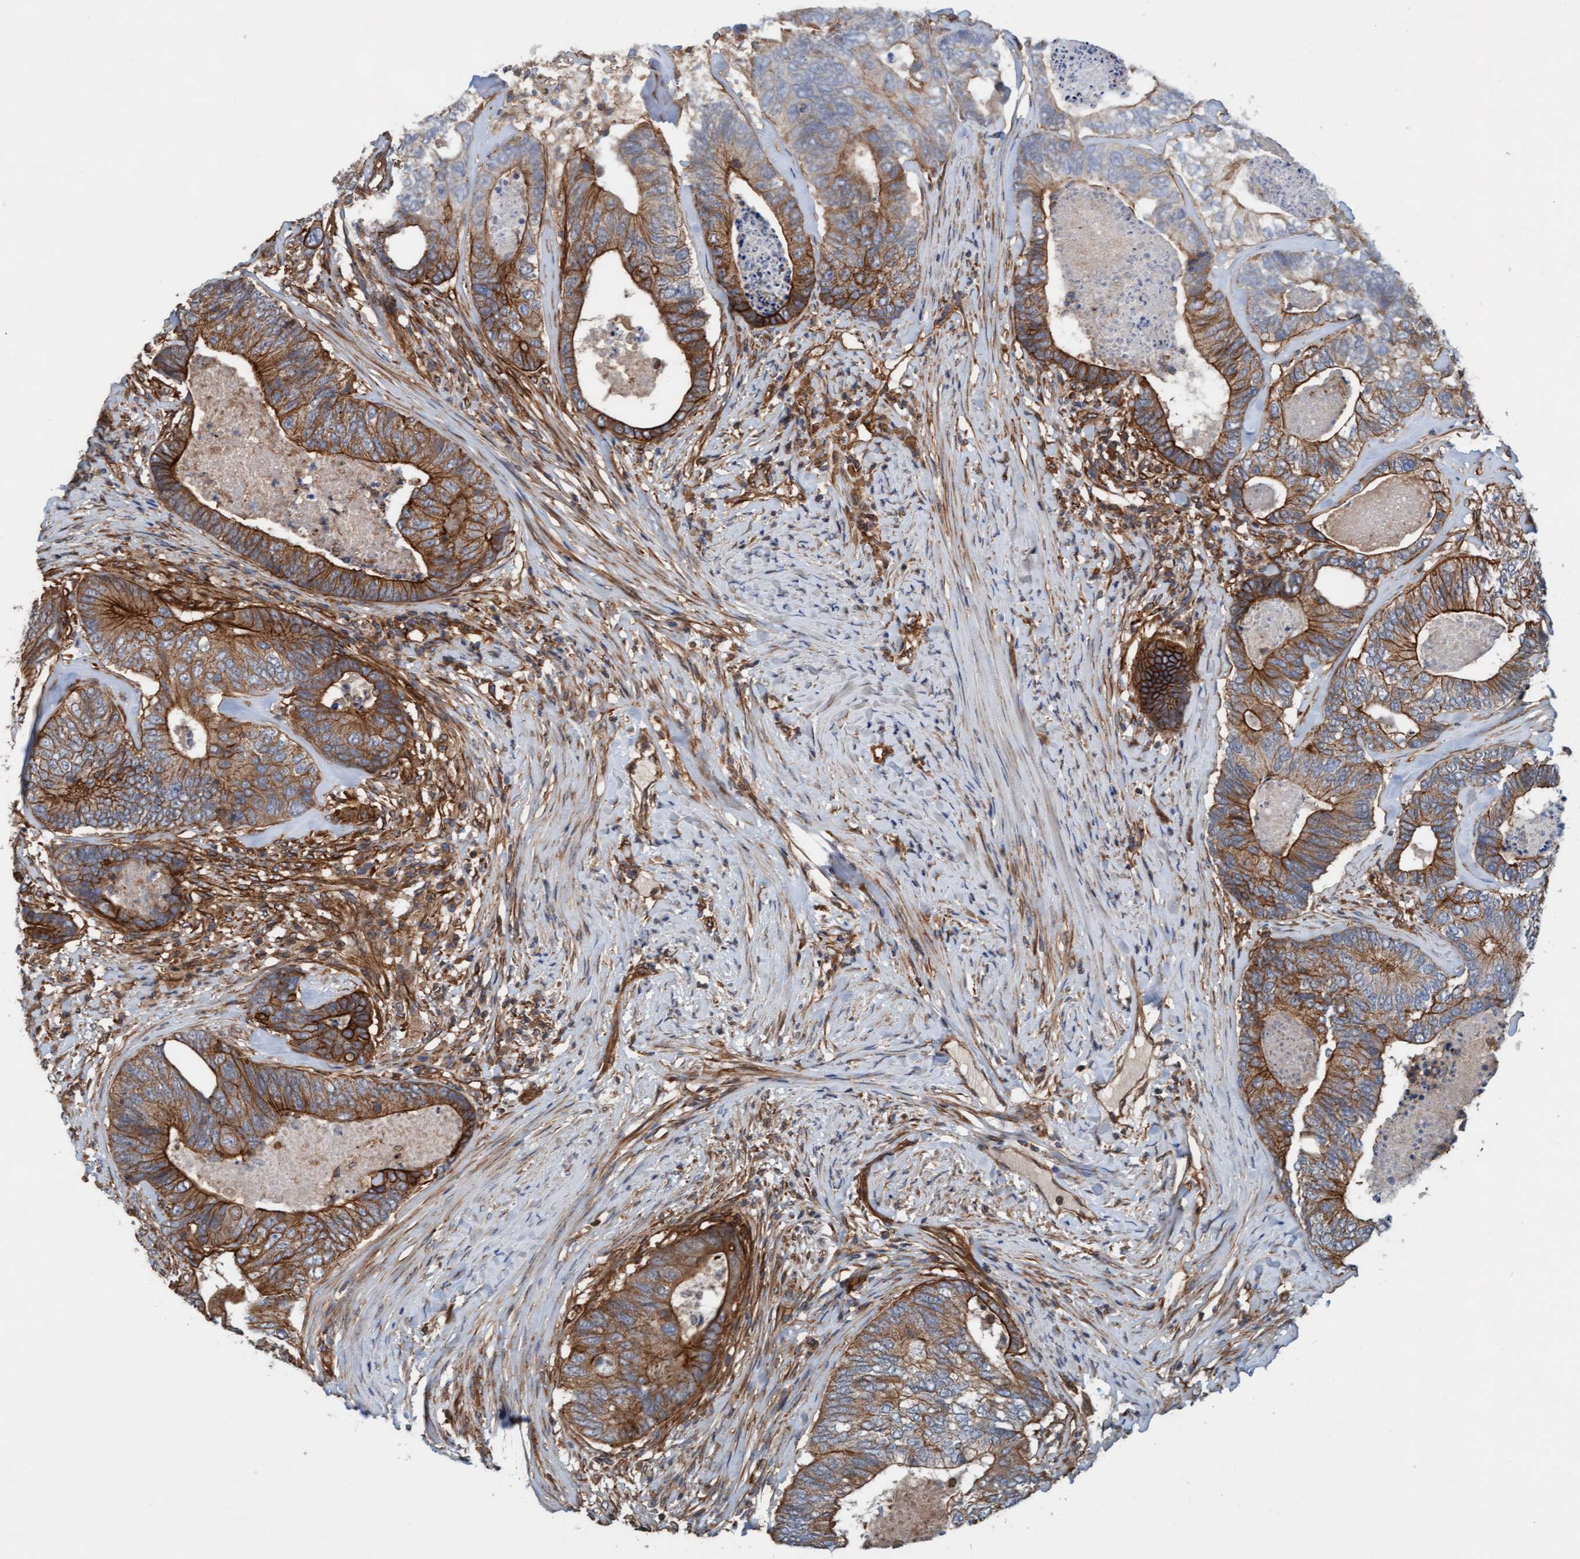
{"staining": {"intensity": "strong", "quantity": ">75%", "location": "cytoplasmic/membranous"}, "tissue": "colorectal cancer", "cell_type": "Tumor cells", "image_type": "cancer", "snomed": [{"axis": "morphology", "description": "Adenocarcinoma, NOS"}, {"axis": "topography", "description": "Colon"}], "caption": "IHC (DAB) staining of human adenocarcinoma (colorectal) displays strong cytoplasmic/membranous protein positivity in approximately >75% of tumor cells.", "gene": "ERAL1", "patient": {"sex": "female", "age": 67}}